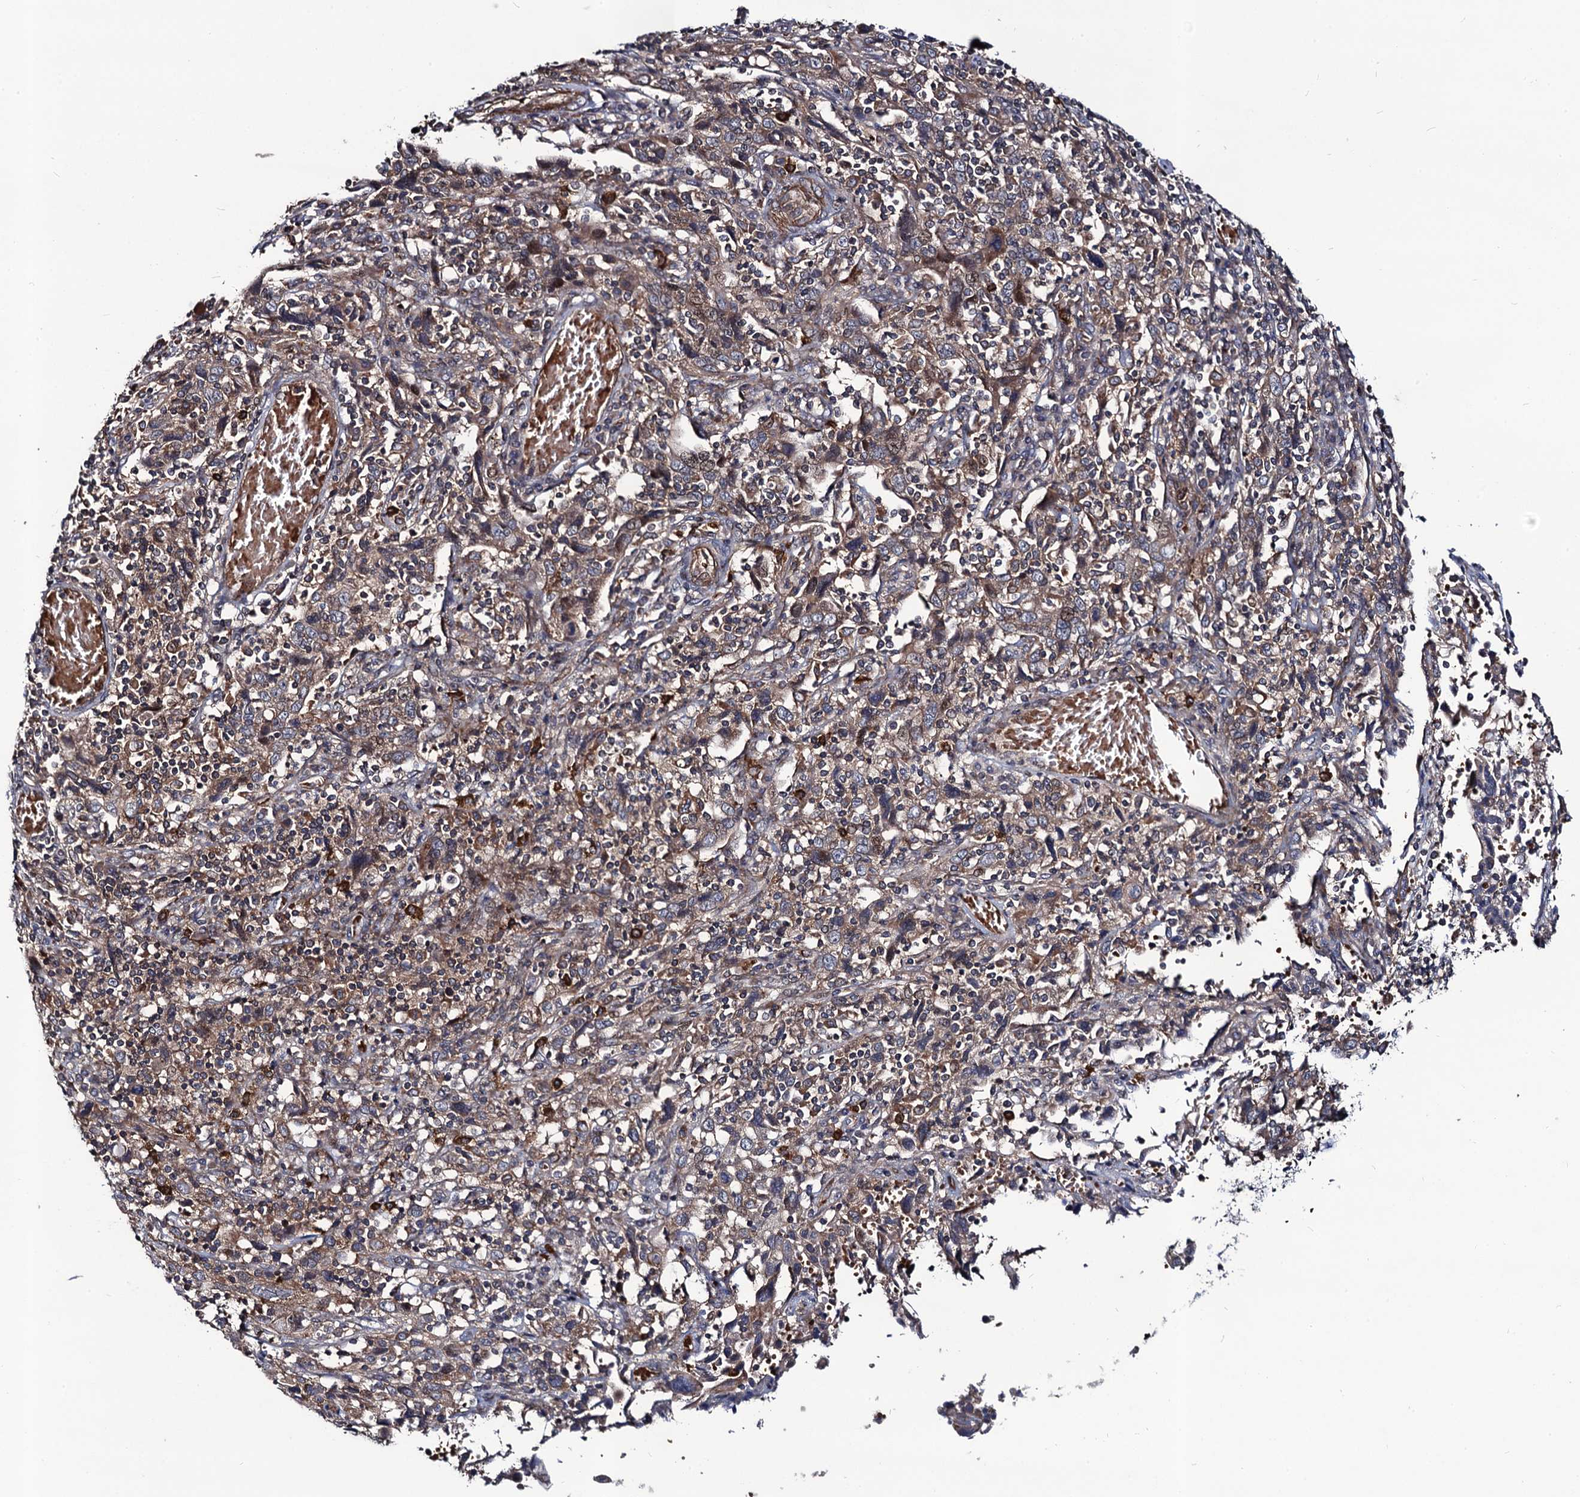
{"staining": {"intensity": "weak", "quantity": "25%-75%", "location": "cytoplasmic/membranous"}, "tissue": "cervical cancer", "cell_type": "Tumor cells", "image_type": "cancer", "snomed": [{"axis": "morphology", "description": "Squamous cell carcinoma, NOS"}, {"axis": "topography", "description": "Cervix"}], "caption": "Weak cytoplasmic/membranous staining for a protein is seen in approximately 25%-75% of tumor cells of cervical squamous cell carcinoma using immunohistochemistry.", "gene": "KXD1", "patient": {"sex": "female", "age": 46}}